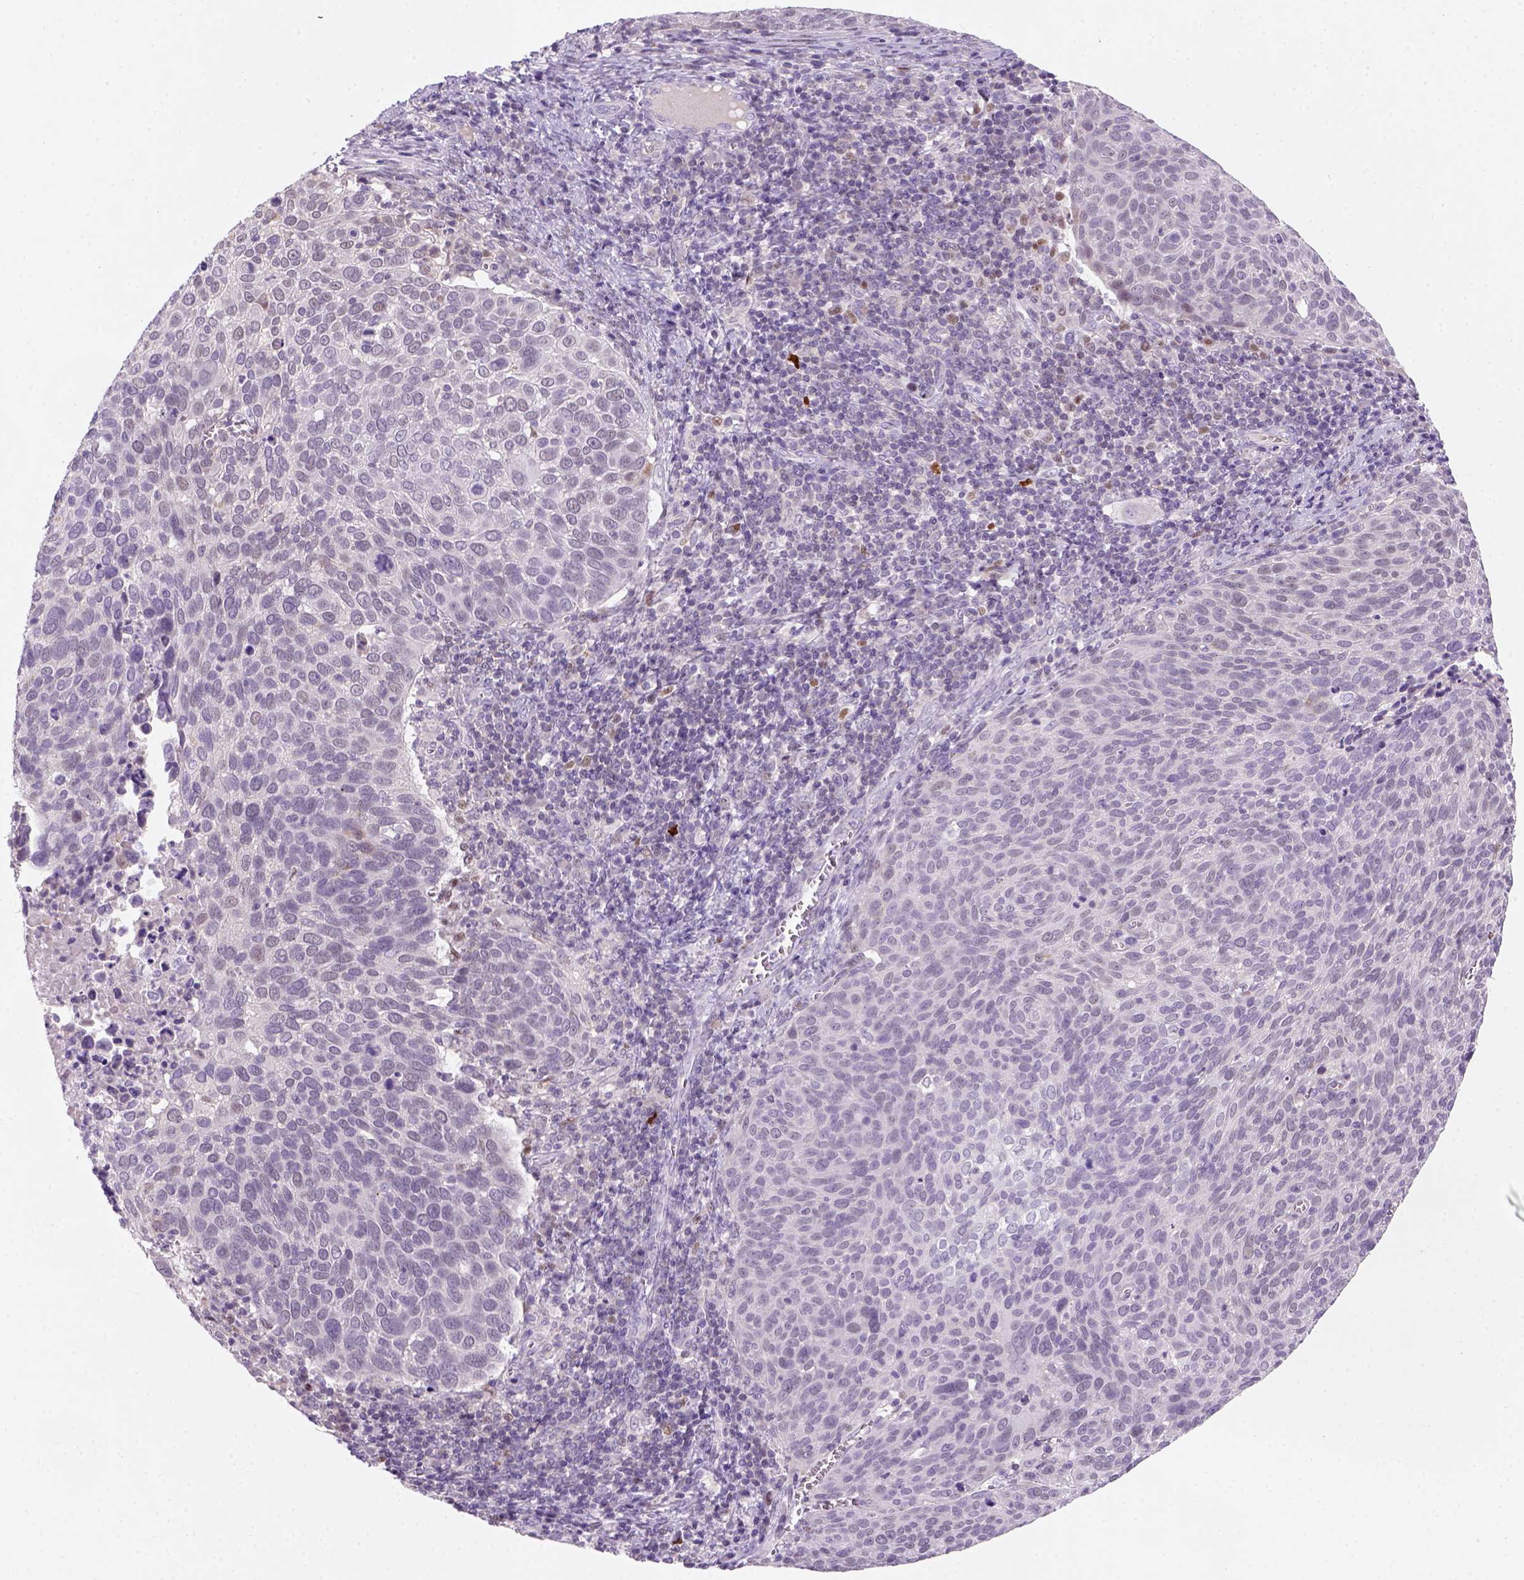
{"staining": {"intensity": "negative", "quantity": "none", "location": "none"}, "tissue": "cervical cancer", "cell_type": "Tumor cells", "image_type": "cancer", "snomed": [{"axis": "morphology", "description": "Squamous cell carcinoma, NOS"}, {"axis": "topography", "description": "Cervix"}], "caption": "This is a micrograph of immunohistochemistry (IHC) staining of squamous cell carcinoma (cervical), which shows no positivity in tumor cells.", "gene": "ZMAT4", "patient": {"sex": "female", "age": 39}}